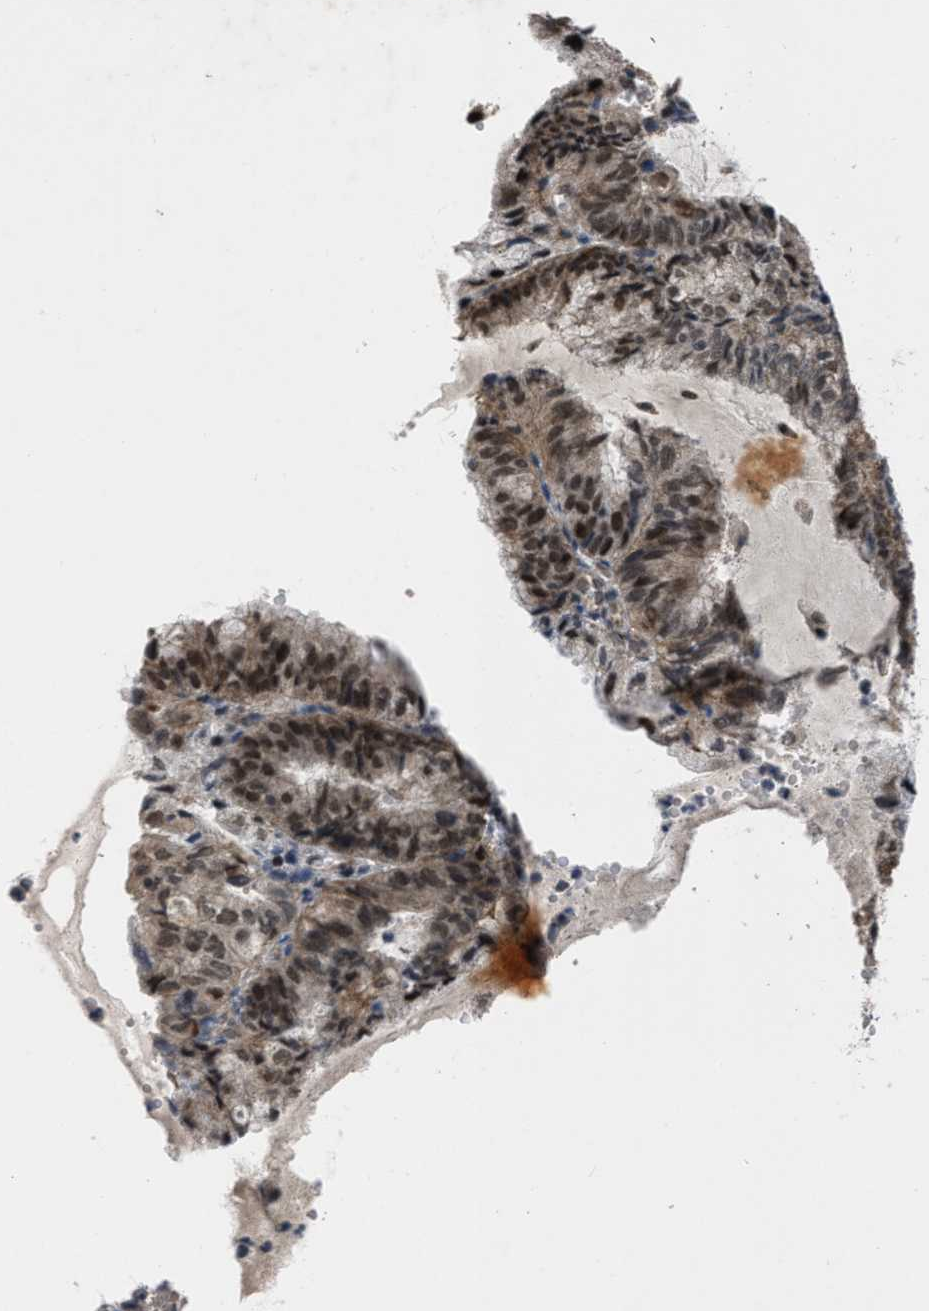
{"staining": {"intensity": "moderate", "quantity": "25%-75%", "location": "cytoplasmic/membranous,nuclear"}, "tissue": "endometrial cancer", "cell_type": "Tumor cells", "image_type": "cancer", "snomed": [{"axis": "morphology", "description": "Adenocarcinoma, NOS"}, {"axis": "topography", "description": "Endometrium"}], "caption": "Human endometrial cancer stained for a protein (brown) reveals moderate cytoplasmic/membranous and nuclear positive staining in about 25%-75% of tumor cells.", "gene": "ZNHIT1", "patient": {"sex": "female", "age": 81}}